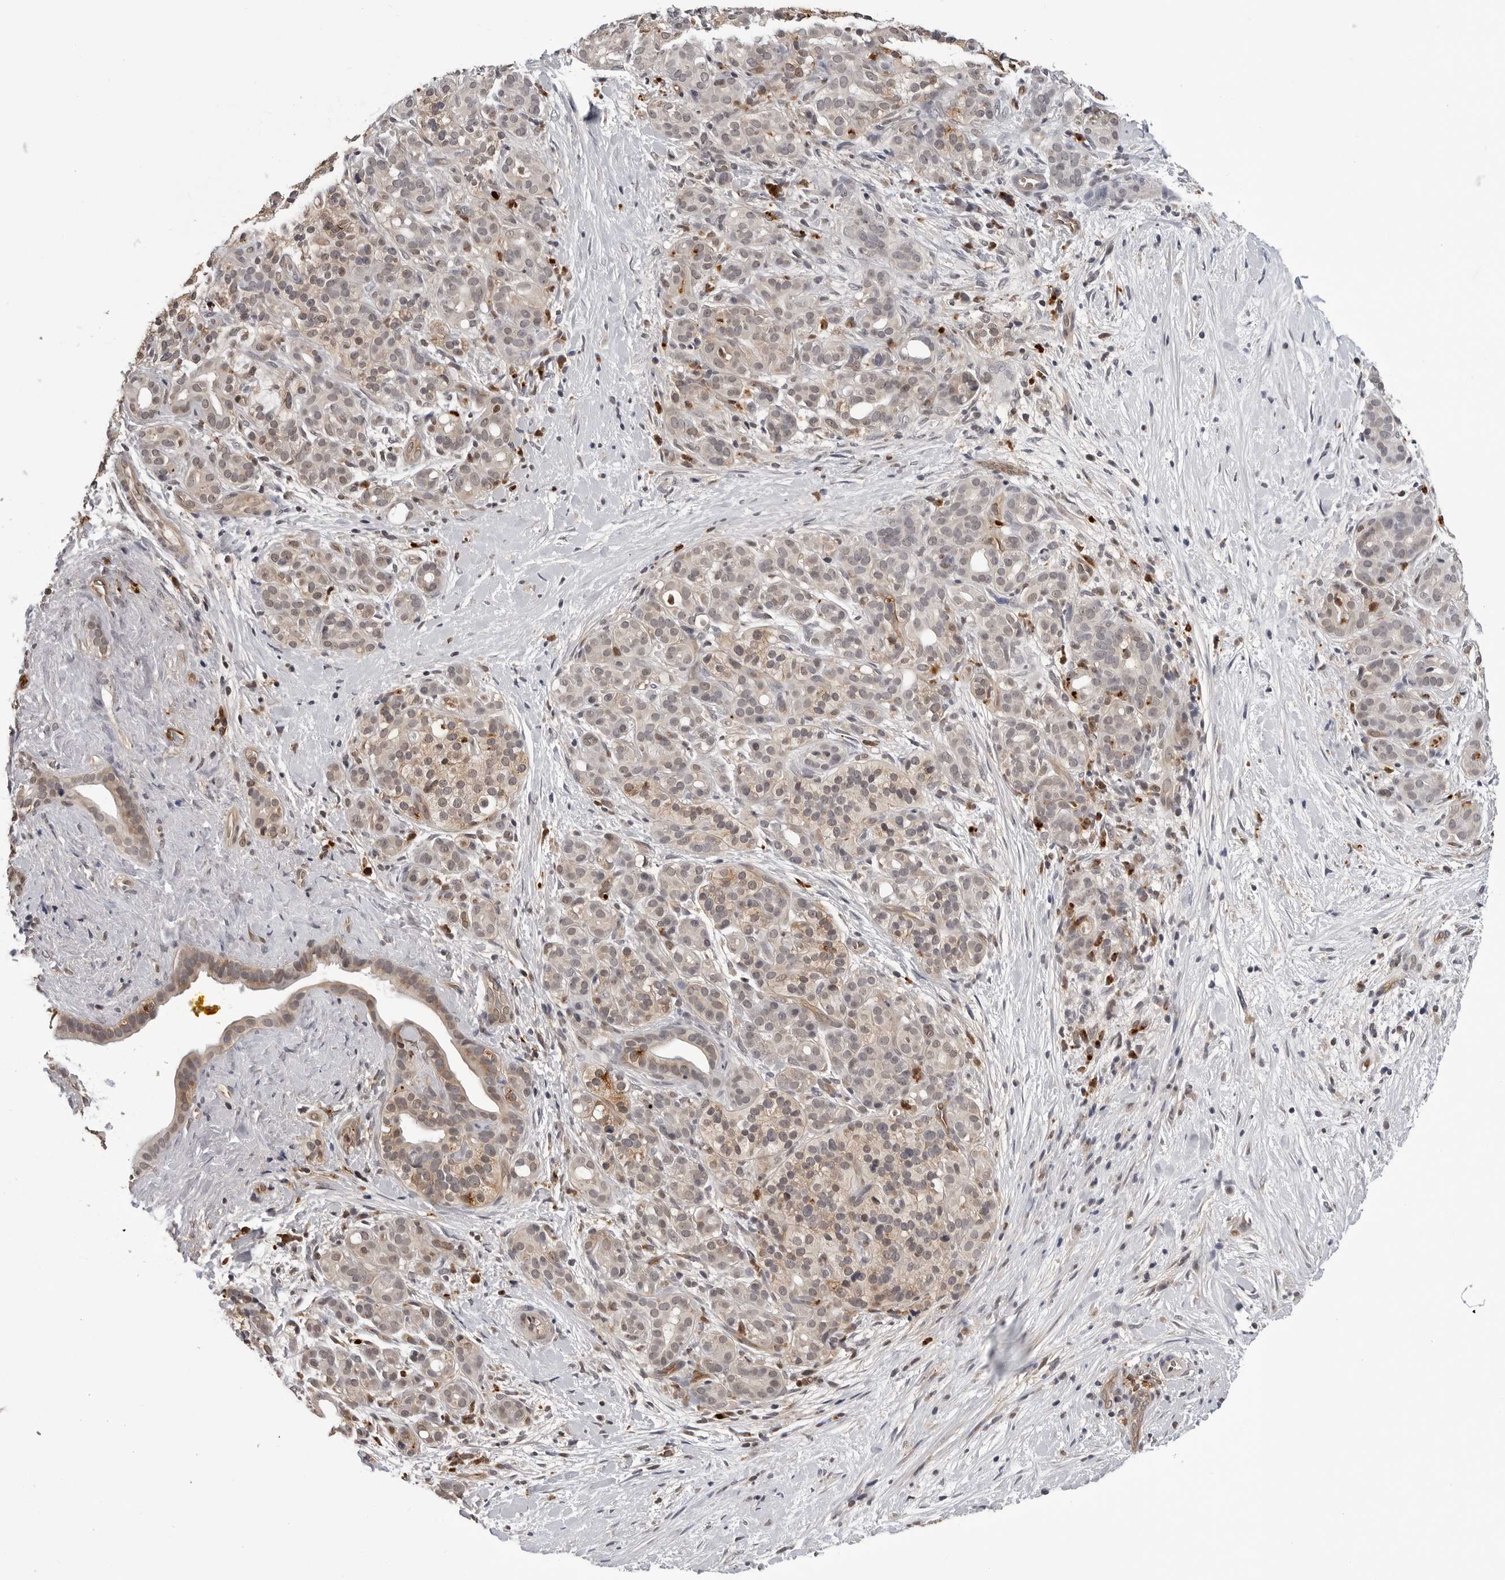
{"staining": {"intensity": "weak", "quantity": "25%-75%", "location": "cytoplasmic/membranous"}, "tissue": "pancreatic cancer", "cell_type": "Tumor cells", "image_type": "cancer", "snomed": [{"axis": "morphology", "description": "Adenocarcinoma, NOS"}, {"axis": "topography", "description": "Pancreas"}], "caption": "The immunohistochemical stain highlights weak cytoplasmic/membranous expression in tumor cells of pancreatic cancer (adenocarcinoma) tissue. (Stains: DAB (3,3'-diaminobenzidine) in brown, nuclei in blue, Microscopy: brightfield microscopy at high magnification).", "gene": "TRMT13", "patient": {"sex": "male", "age": 58}}